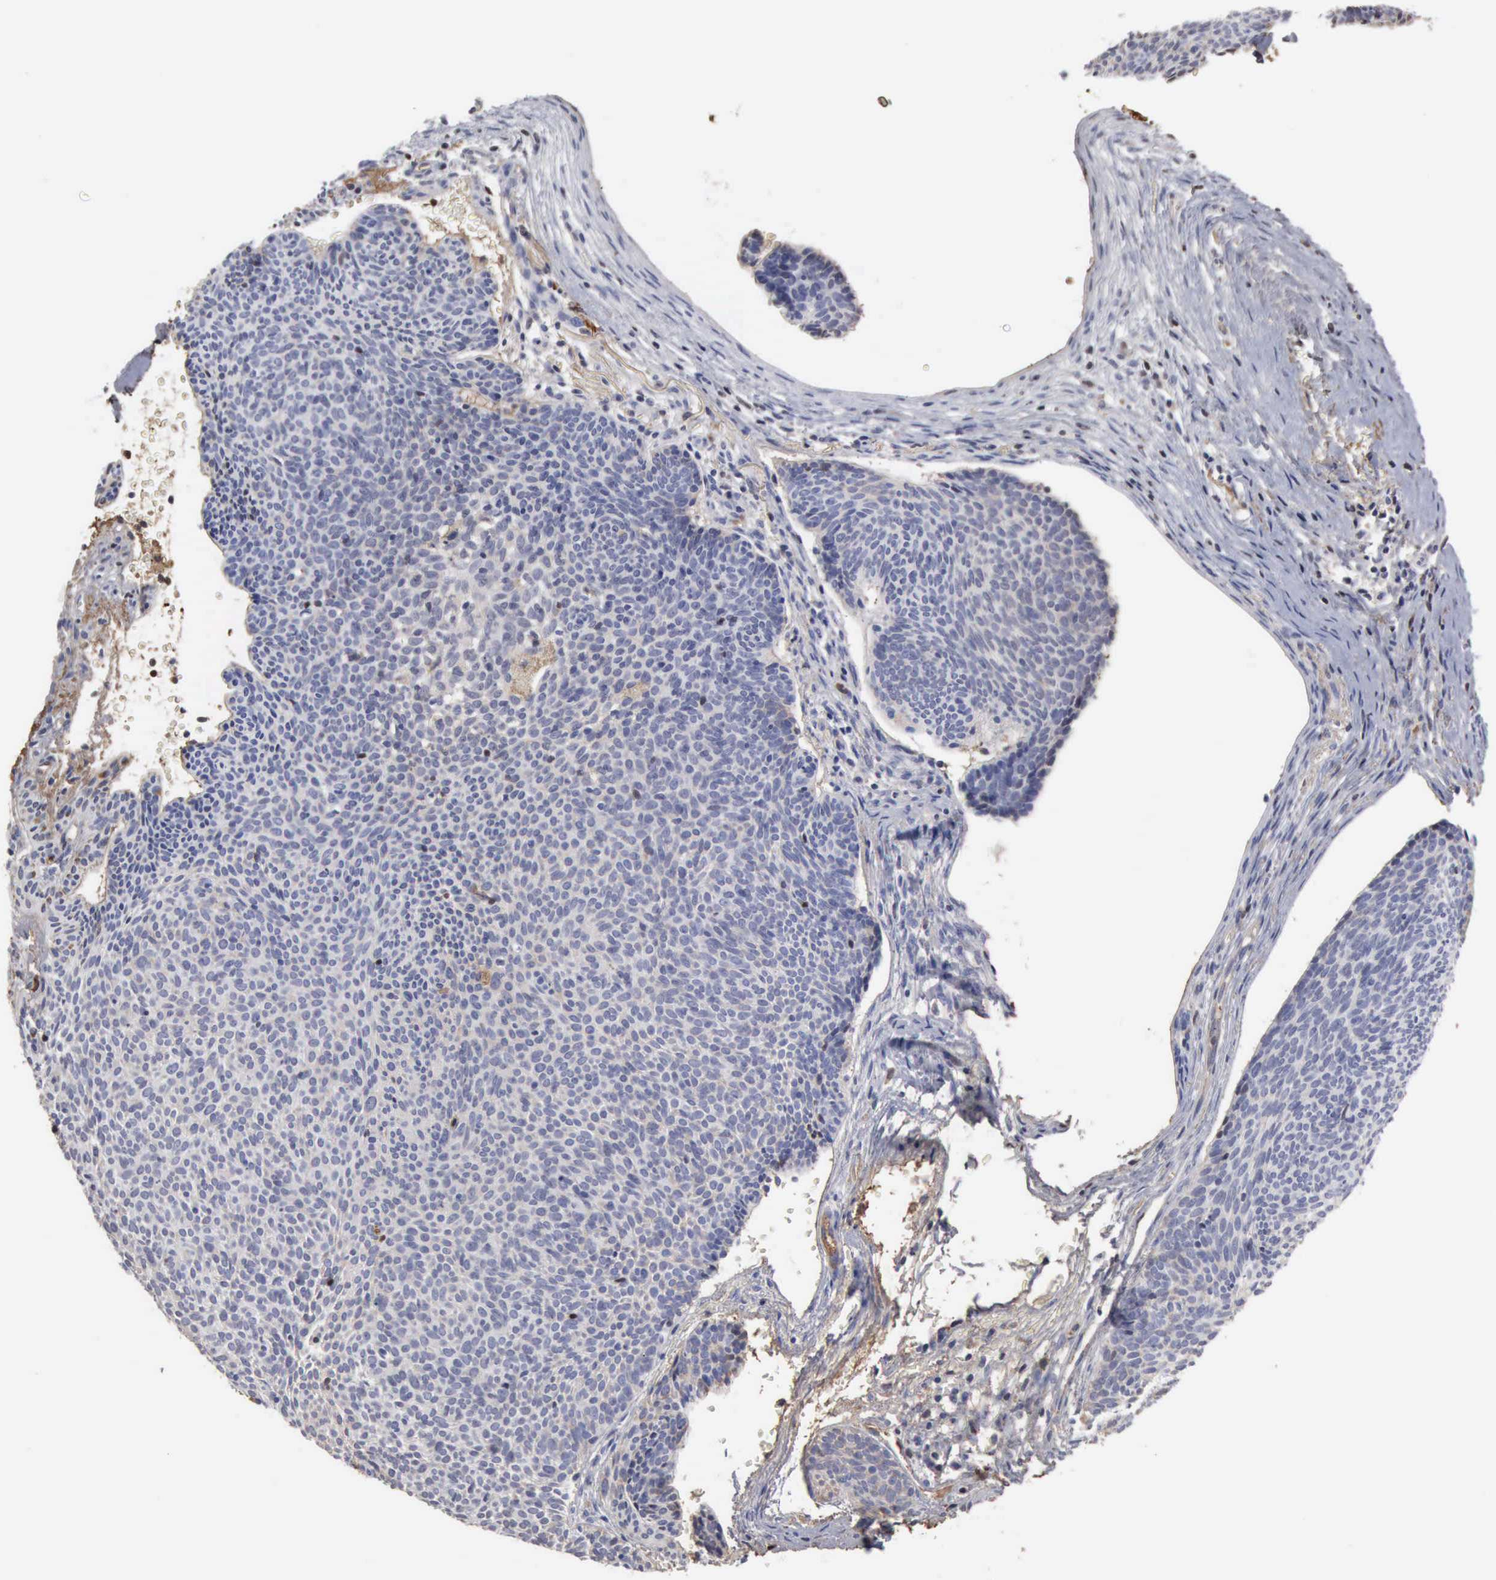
{"staining": {"intensity": "negative", "quantity": "none", "location": "none"}, "tissue": "skin cancer", "cell_type": "Tumor cells", "image_type": "cancer", "snomed": [{"axis": "morphology", "description": "Basal cell carcinoma"}, {"axis": "topography", "description": "Skin"}], "caption": "Immunohistochemistry micrograph of neoplastic tissue: human basal cell carcinoma (skin) stained with DAB (3,3'-diaminobenzidine) reveals no significant protein expression in tumor cells.", "gene": "SERPINA1", "patient": {"sex": "male", "age": 84}}